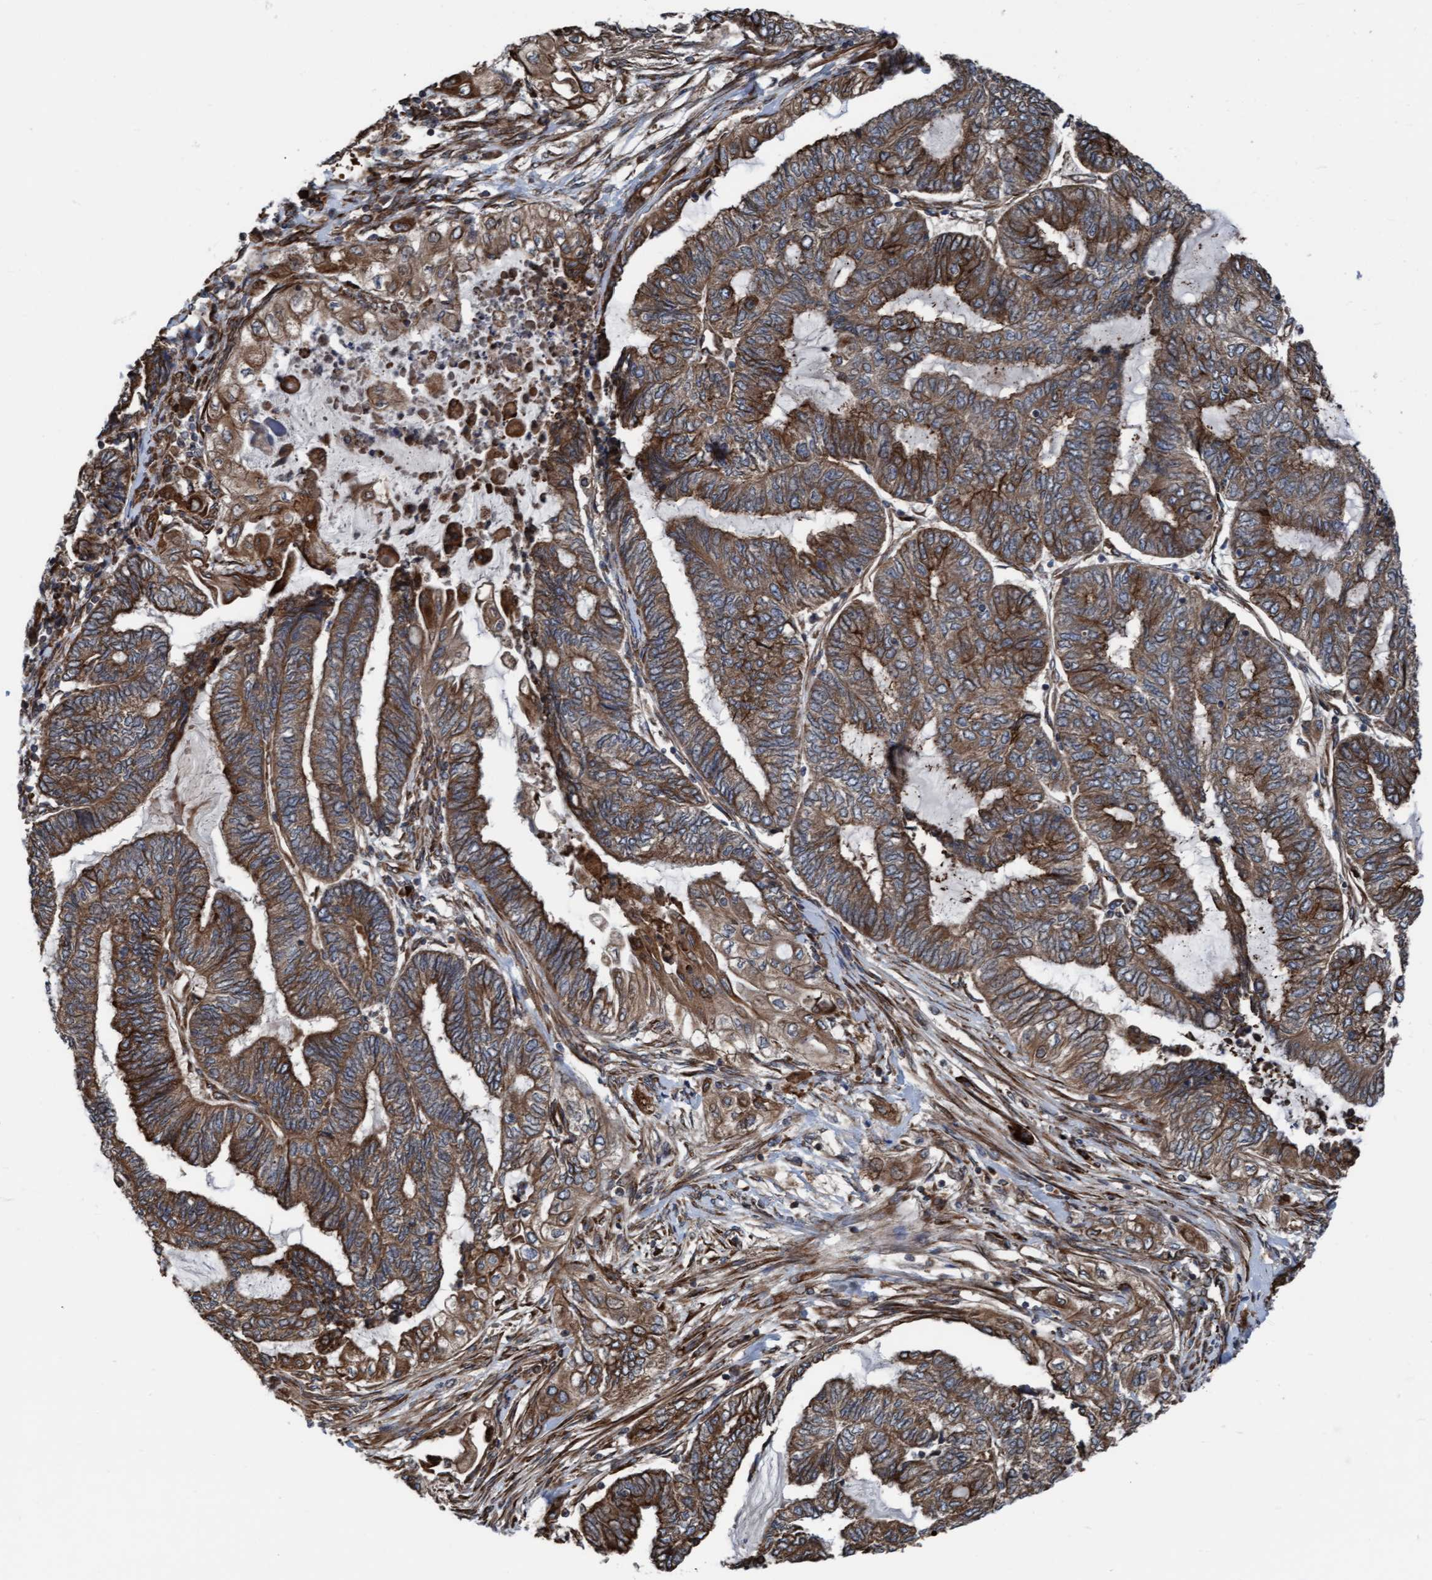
{"staining": {"intensity": "strong", "quantity": ">75%", "location": "cytoplasmic/membranous"}, "tissue": "endometrial cancer", "cell_type": "Tumor cells", "image_type": "cancer", "snomed": [{"axis": "morphology", "description": "Adenocarcinoma, NOS"}, {"axis": "topography", "description": "Uterus"}, {"axis": "topography", "description": "Endometrium"}], "caption": "Adenocarcinoma (endometrial) was stained to show a protein in brown. There is high levels of strong cytoplasmic/membranous positivity in approximately >75% of tumor cells.", "gene": "RAP1GAP2", "patient": {"sex": "female", "age": 70}}